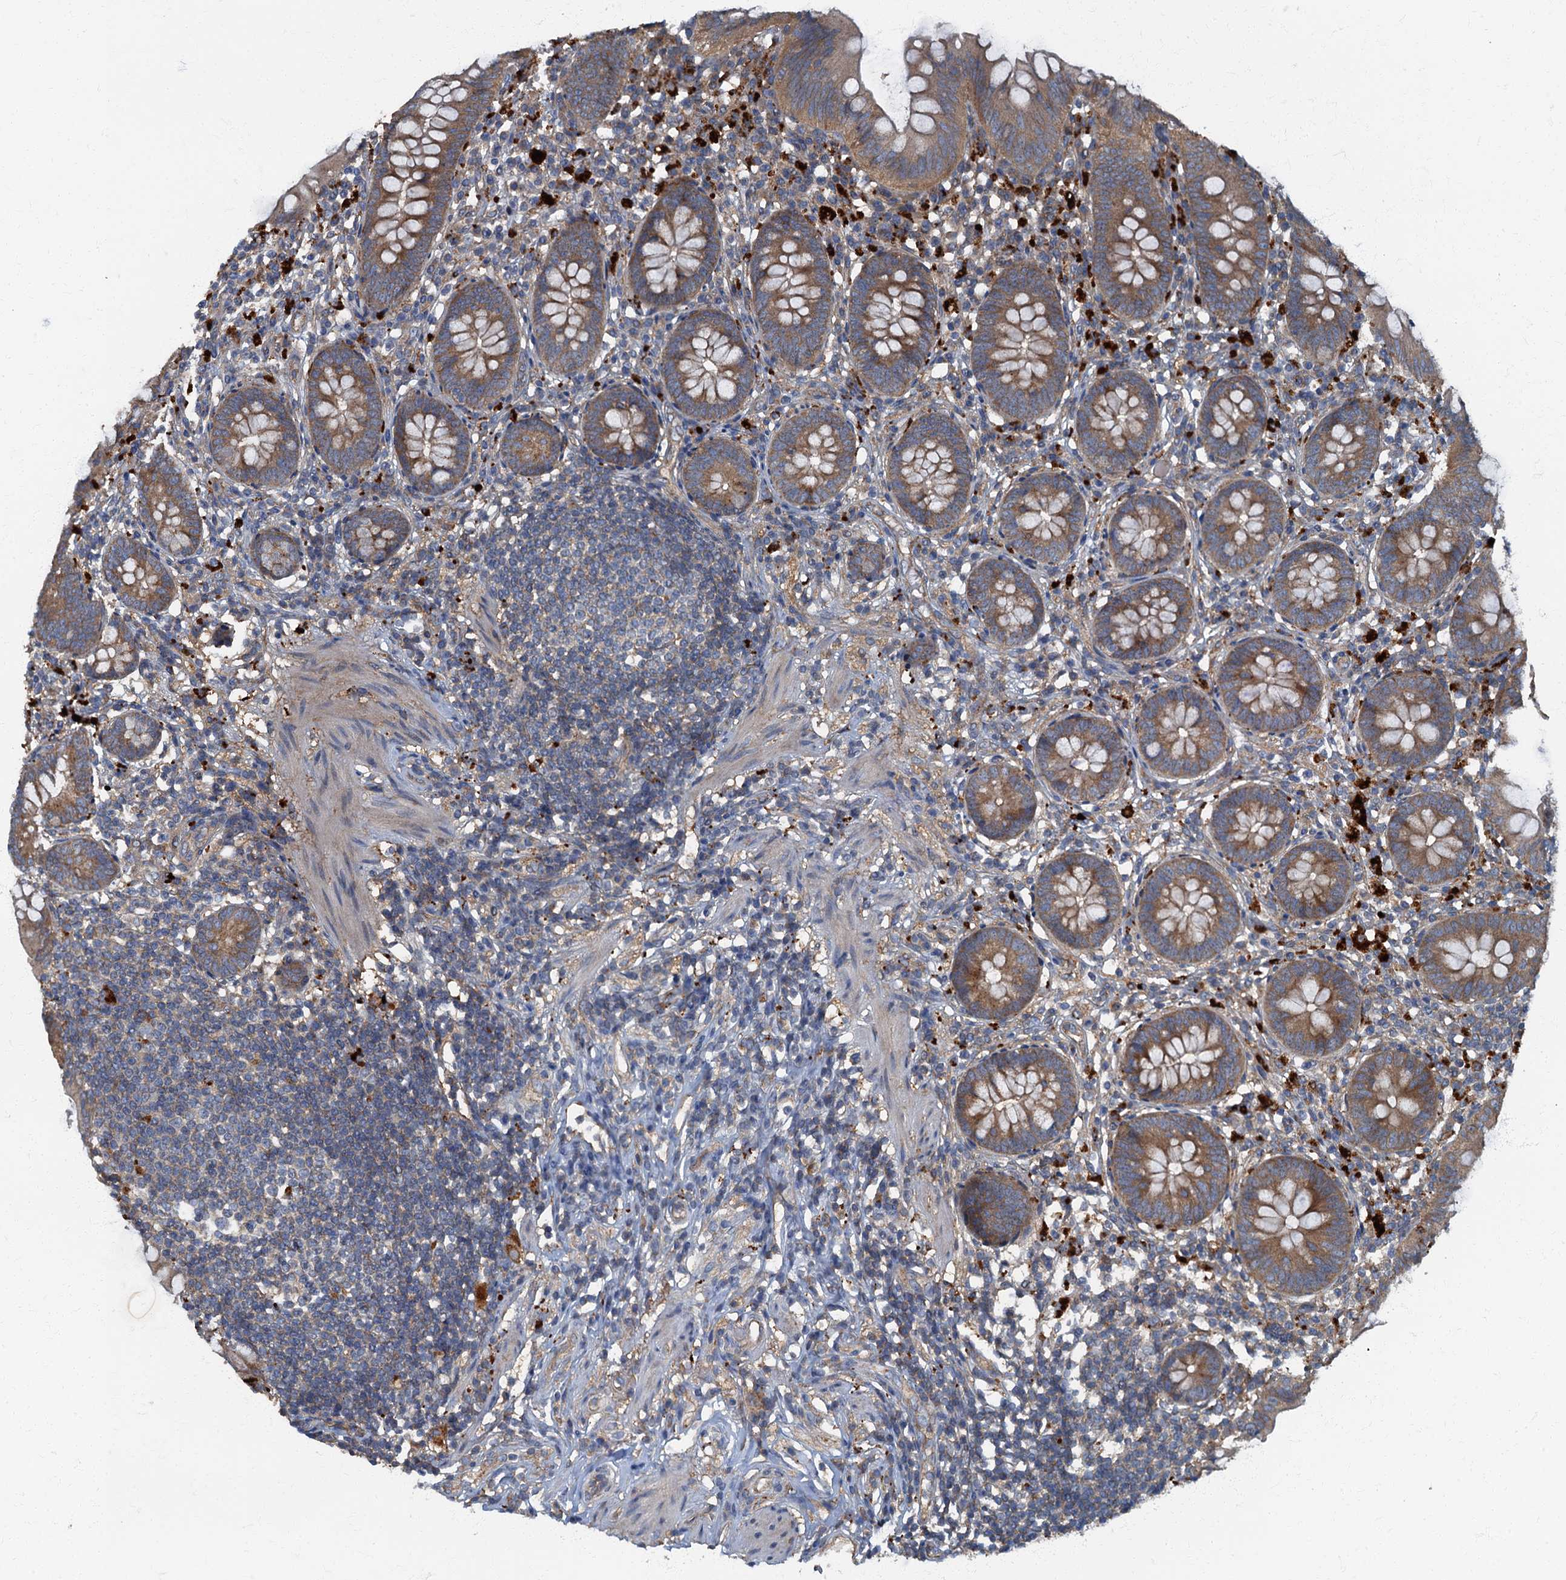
{"staining": {"intensity": "moderate", "quantity": ">75%", "location": "cytoplasmic/membranous"}, "tissue": "appendix", "cell_type": "Glandular cells", "image_type": "normal", "snomed": [{"axis": "morphology", "description": "Normal tissue, NOS"}, {"axis": "topography", "description": "Appendix"}], "caption": "An immunohistochemistry micrograph of unremarkable tissue is shown. Protein staining in brown labels moderate cytoplasmic/membranous positivity in appendix within glandular cells. The staining is performed using DAB (3,3'-diaminobenzidine) brown chromogen to label protein expression. The nuclei are counter-stained blue using hematoxylin.", "gene": "ARL11", "patient": {"sex": "female", "age": 62}}